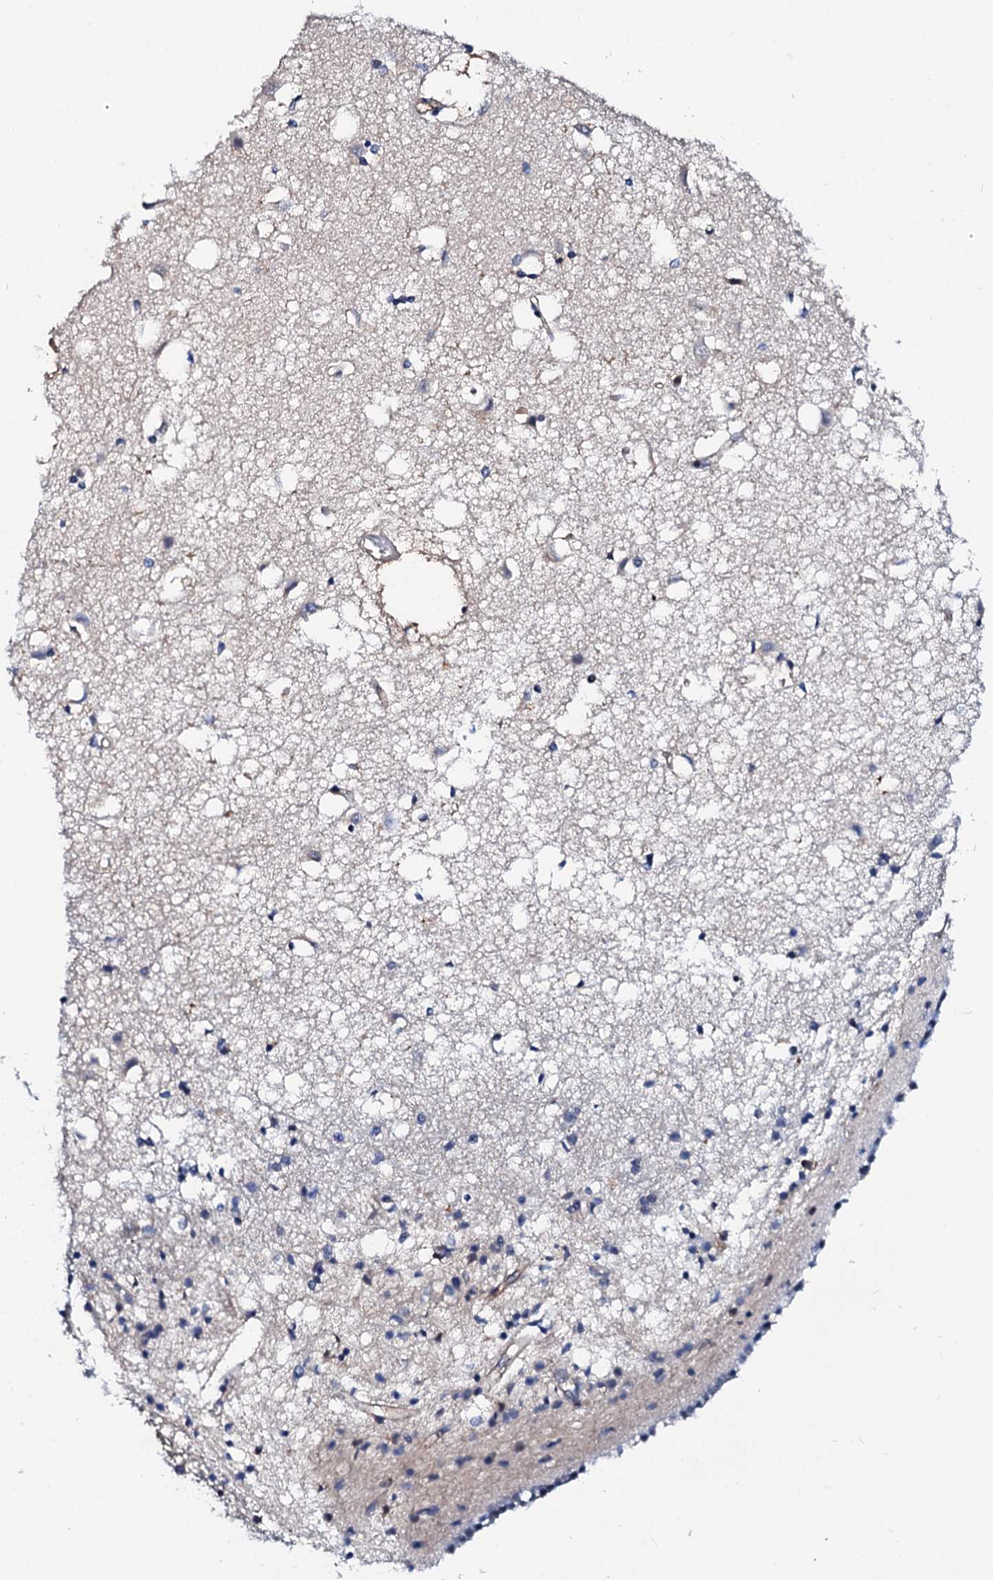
{"staining": {"intensity": "negative", "quantity": "none", "location": "none"}, "tissue": "caudate", "cell_type": "Glial cells", "image_type": "normal", "snomed": [{"axis": "morphology", "description": "Normal tissue, NOS"}, {"axis": "topography", "description": "Lateral ventricle wall"}], "caption": "Human caudate stained for a protein using immunohistochemistry (IHC) demonstrates no expression in glial cells.", "gene": "CSN2", "patient": {"sex": "male", "age": 45}}